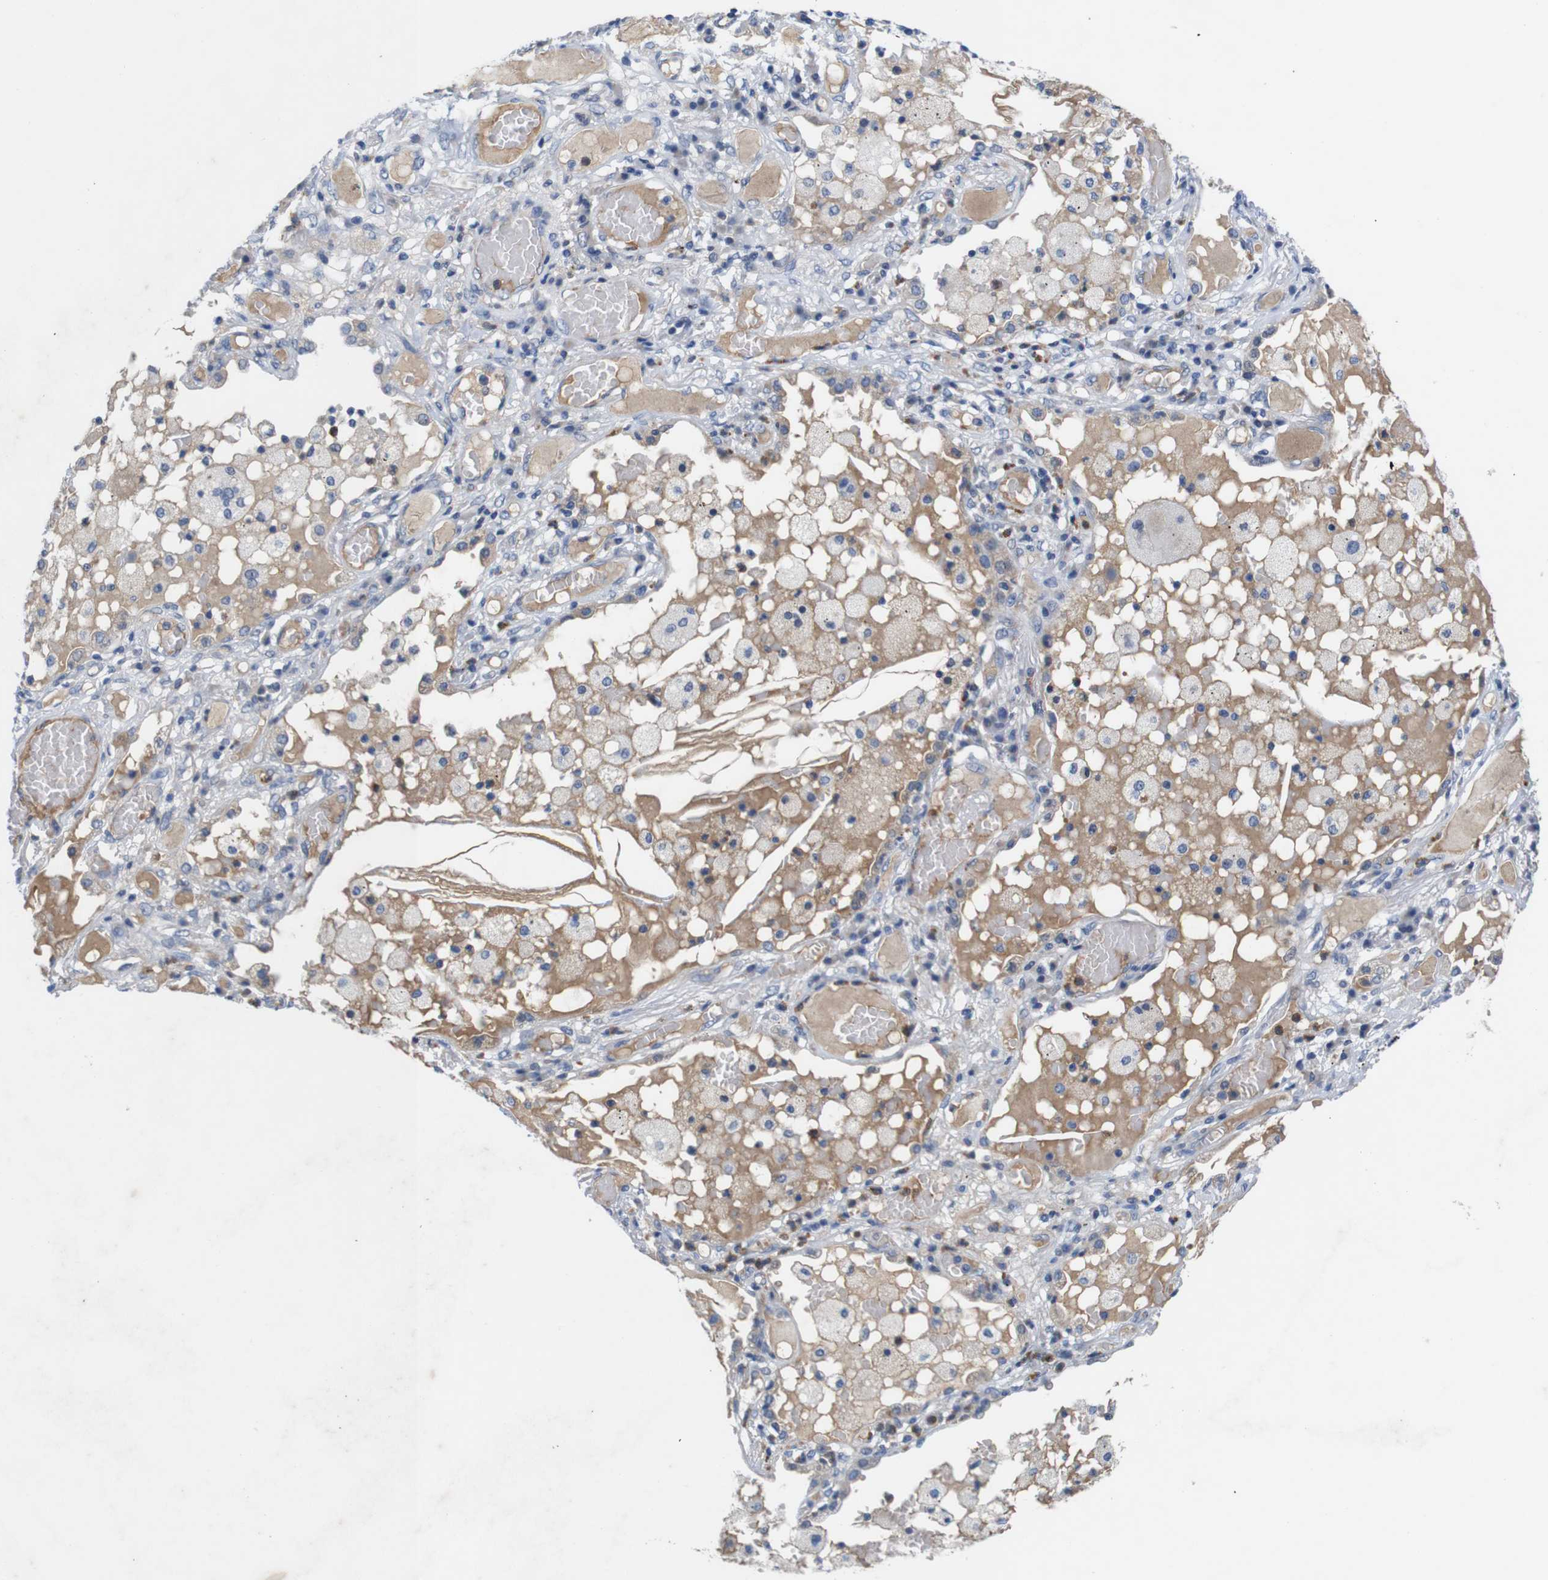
{"staining": {"intensity": "moderate", "quantity": "25%-75%", "location": "cytoplasmic/membranous"}, "tissue": "lung cancer", "cell_type": "Tumor cells", "image_type": "cancer", "snomed": [{"axis": "morphology", "description": "Squamous cell carcinoma, NOS"}, {"axis": "topography", "description": "Lung"}], "caption": "Lung cancer (squamous cell carcinoma) stained with DAB immunohistochemistry (IHC) shows medium levels of moderate cytoplasmic/membranous expression in about 25%-75% of tumor cells.", "gene": "C1RL", "patient": {"sex": "male", "age": 71}}